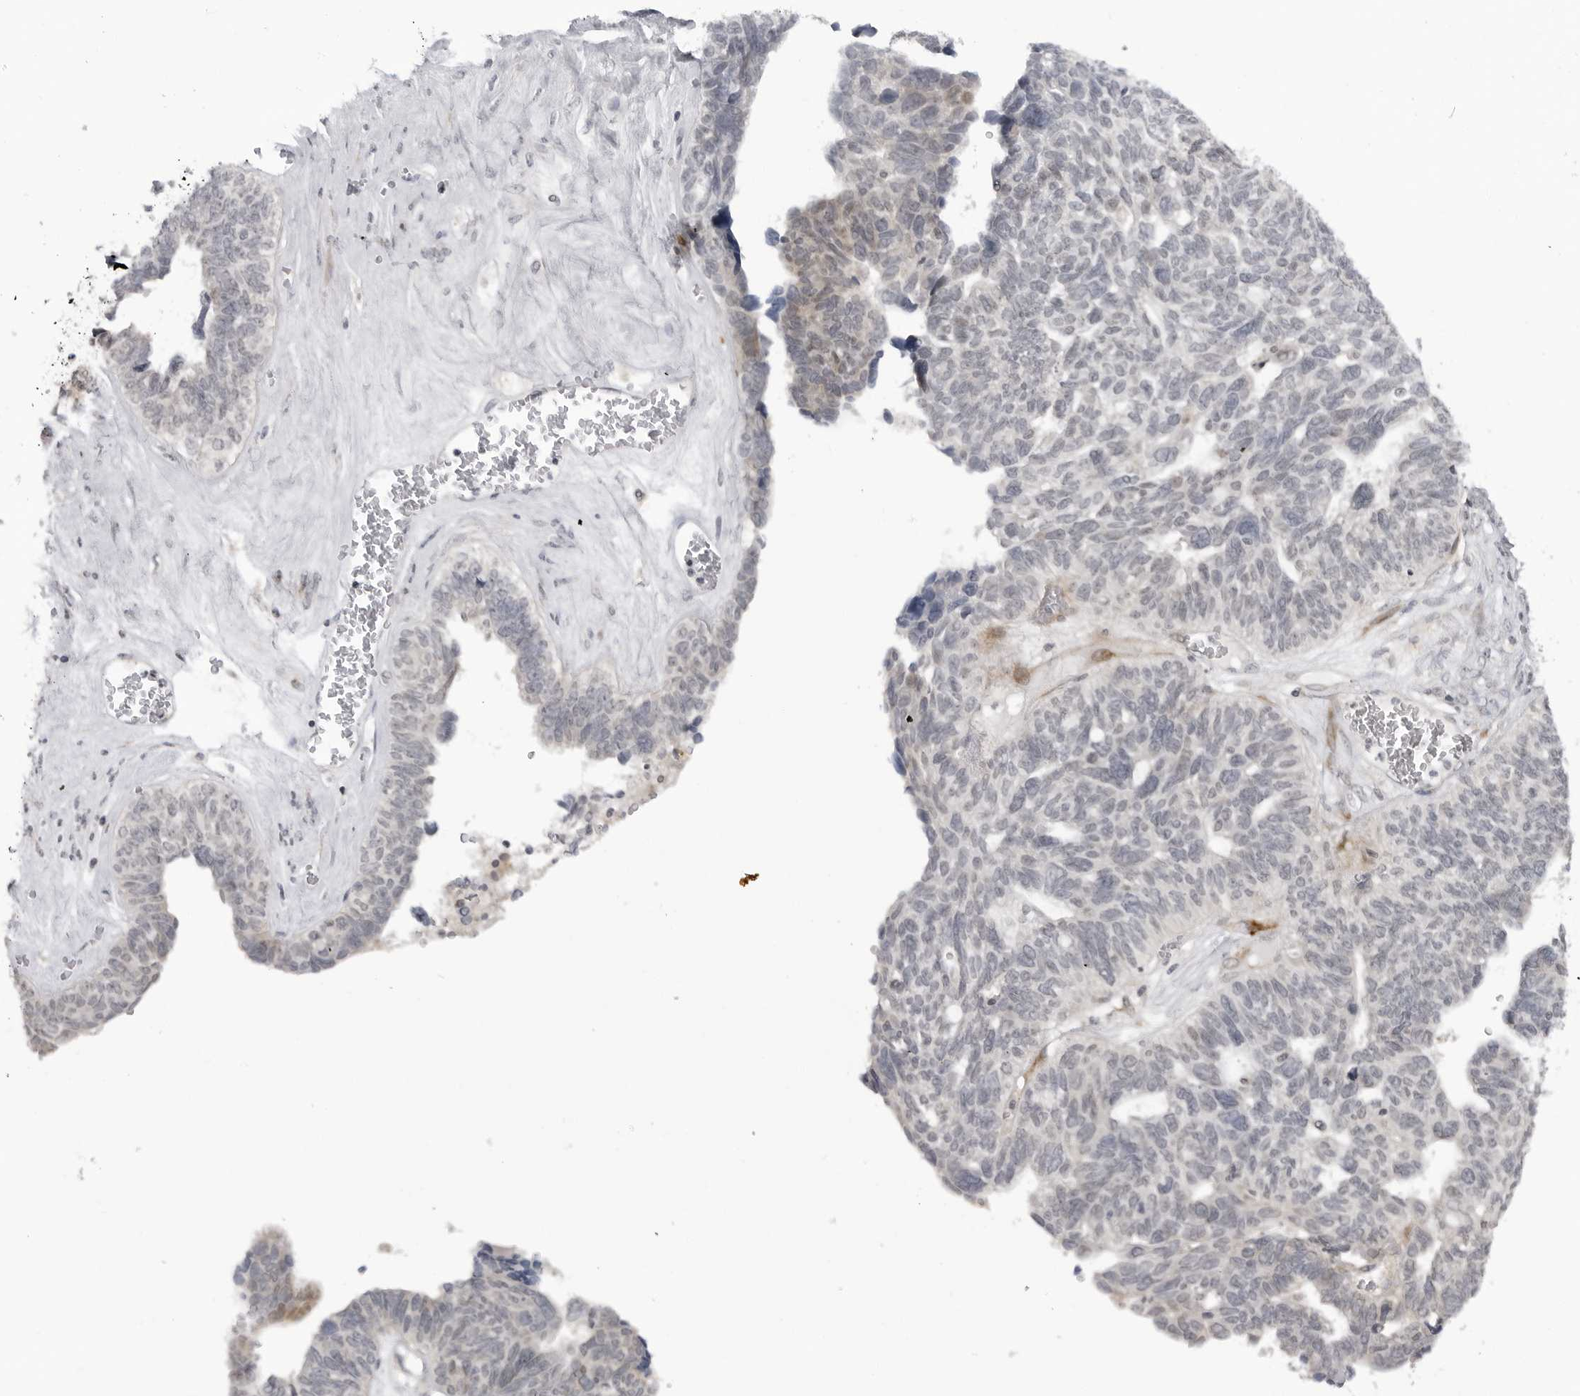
{"staining": {"intensity": "weak", "quantity": "<25%", "location": "cytoplasmic/membranous"}, "tissue": "ovarian cancer", "cell_type": "Tumor cells", "image_type": "cancer", "snomed": [{"axis": "morphology", "description": "Cystadenocarcinoma, serous, NOS"}, {"axis": "topography", "description": "Ovary"}], "caption": "Tumor cells show no significant protein expression in ovarian cancer (serous cystadenocarcinoma).", "gene": "ADAMTS5", "patient": {"sex": "female", "age": 79}}